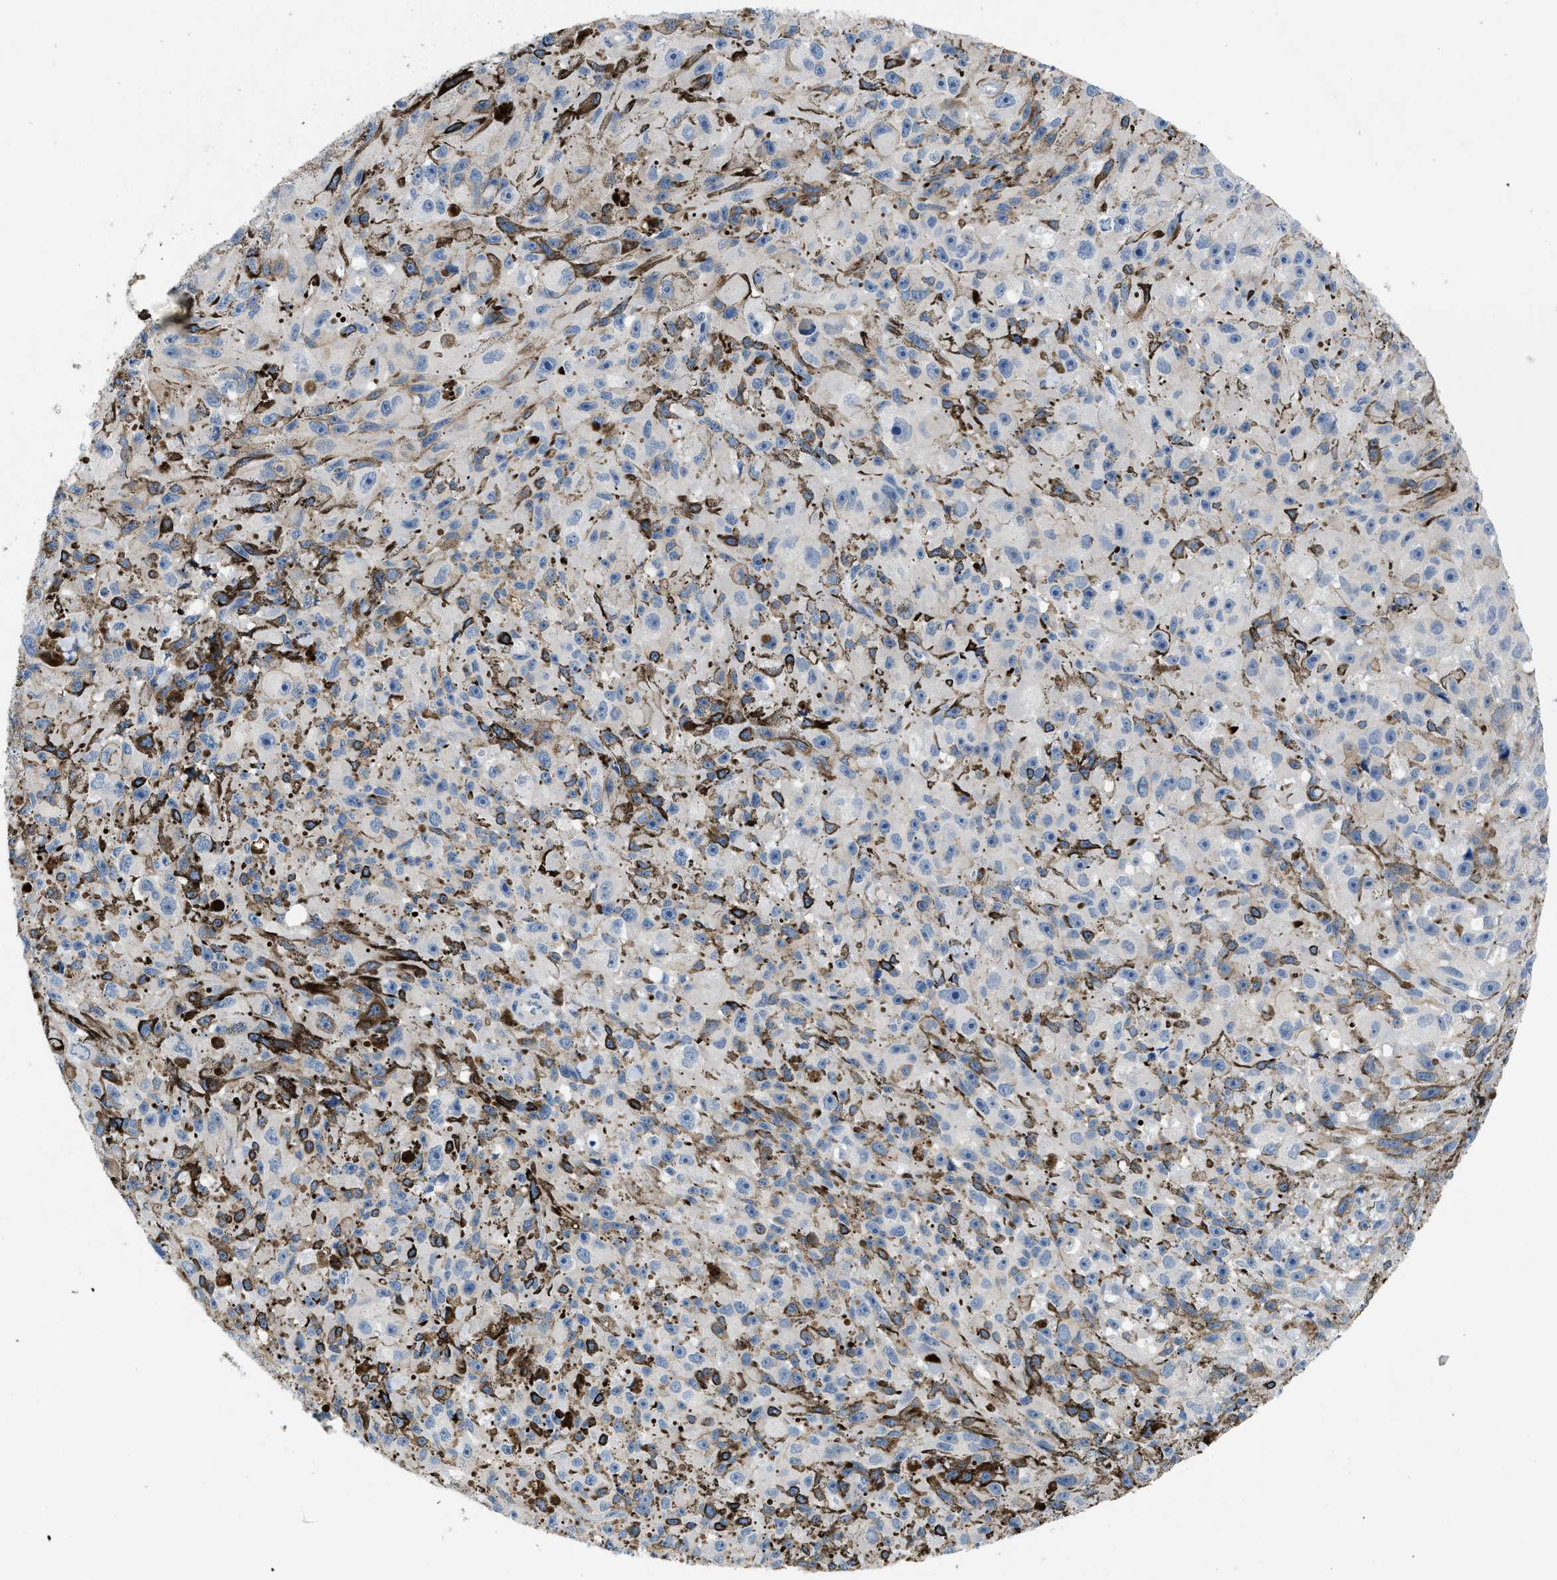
{"staining": {"intensity": "moderate", "quantity": "25%-75%", "location": "cytoplasmic/membranous"}, "tissue": "melanoma", "cell_type": "Tumor cells", "image_type": "cancer", "snomed": [{"axis": "morphology", "description": "Malignant melanoma, NOS"}, {"axis": "topography", "description": "Skin"}], "caption": "Human melanoma stained with a brown dye displays moderate cytoplasmic/membranous positive positivity in about 25%-75% of tumor cells.", "gene": "FDCSP", "patient": {"sex": "female", "age": 104}}